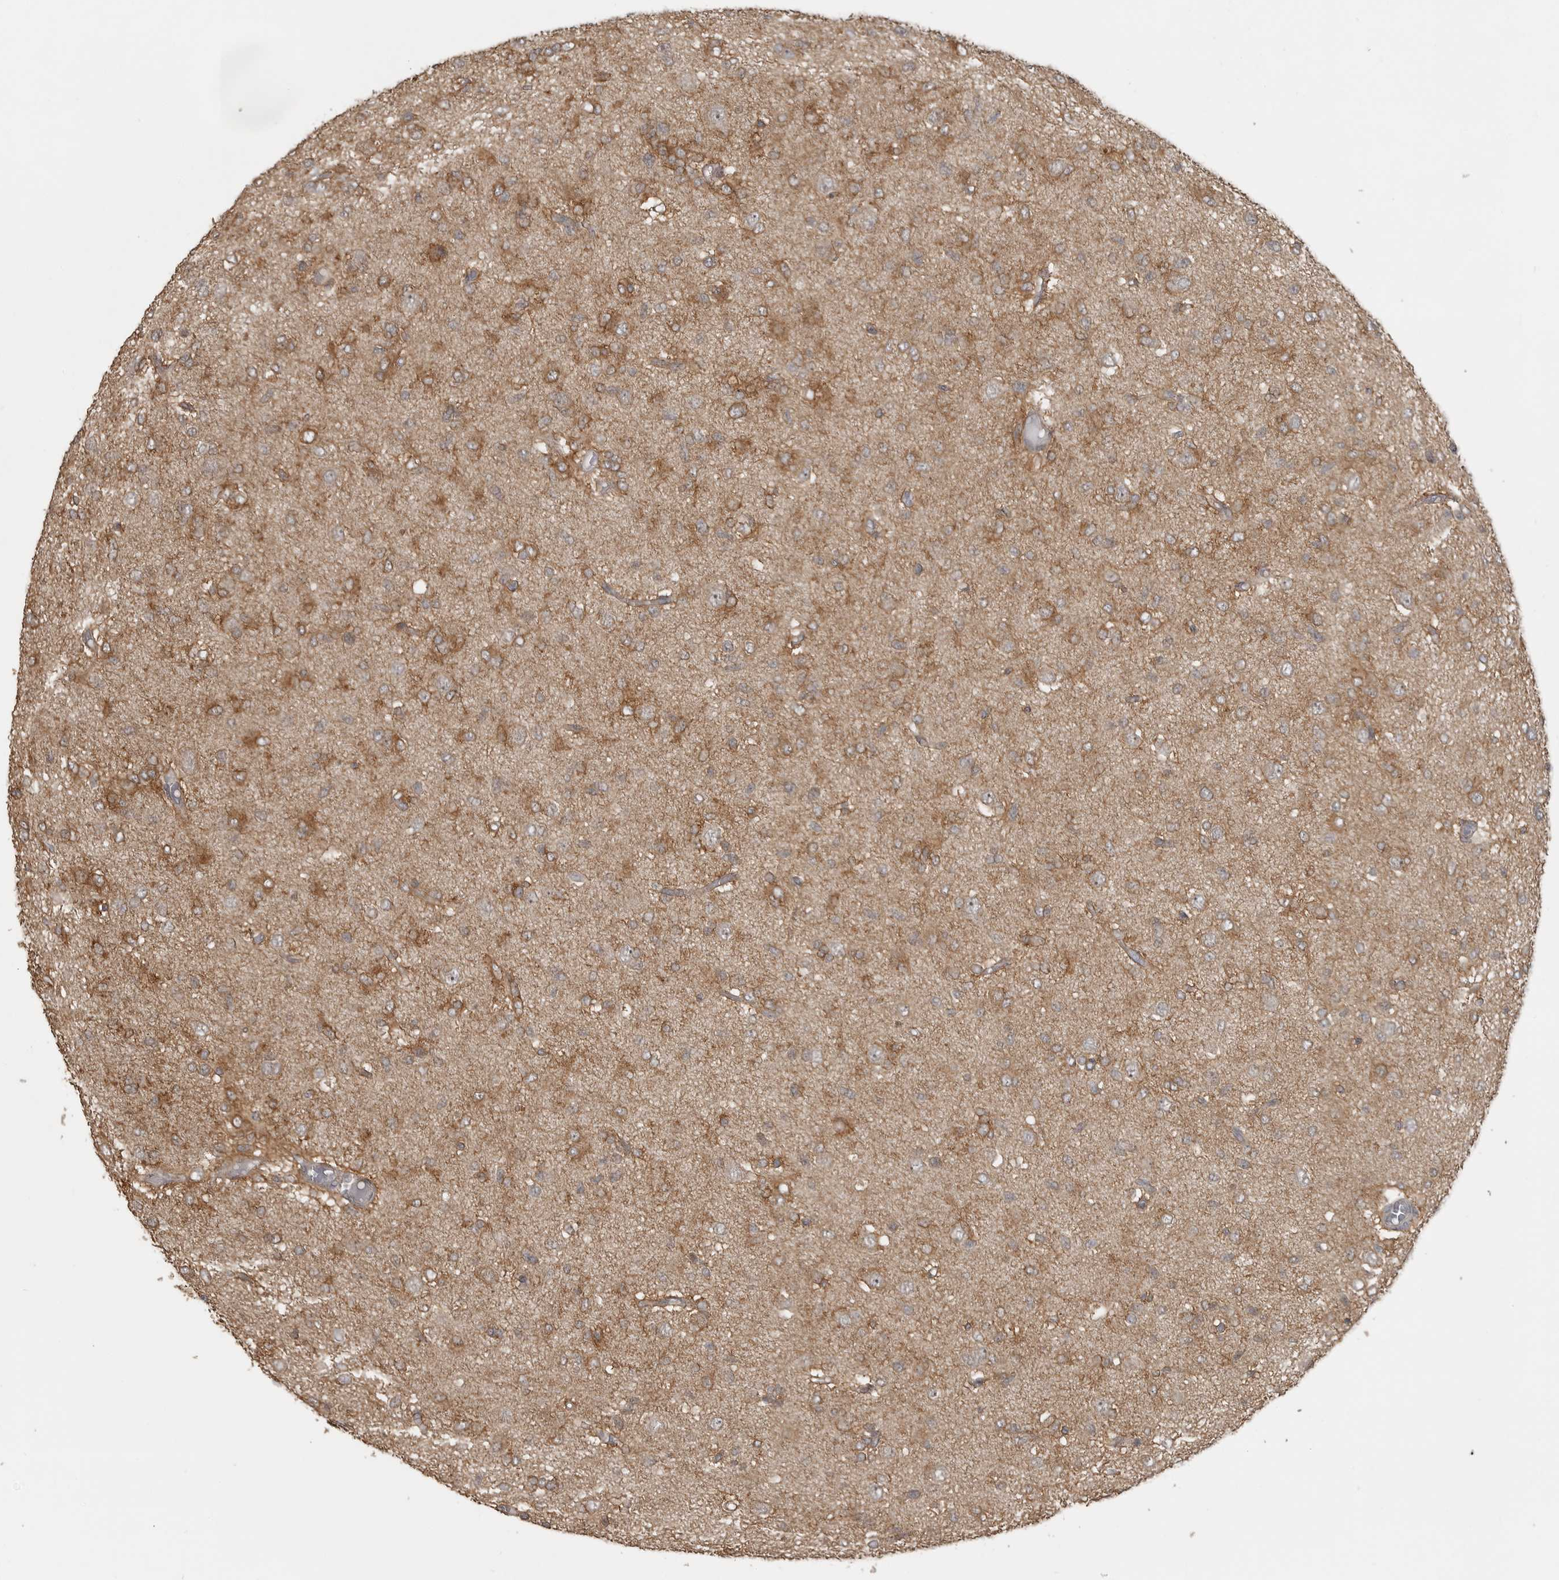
{"staining": {"intensity": "moderate", "quantity": "<25%", "location": "cytoplasmic/membranous"}, "tissue": "glioma", "cell_type": "Tumor cells", "image_type": "cancer", "snomed": [{"axis": "morphology", "description": "Glioma, malignant, High grade"}, {"axis": "topography", "description": "Brain"}], "caption": "Immunohistochemistry micrograph of glioma stained for a protein (brown), which reveals low levels of moderate cytoplasmic/membranous staining in about <25% of tumor cells.", "gene": "LLGL1", "patient": {"sex": "female", "age": 59}}